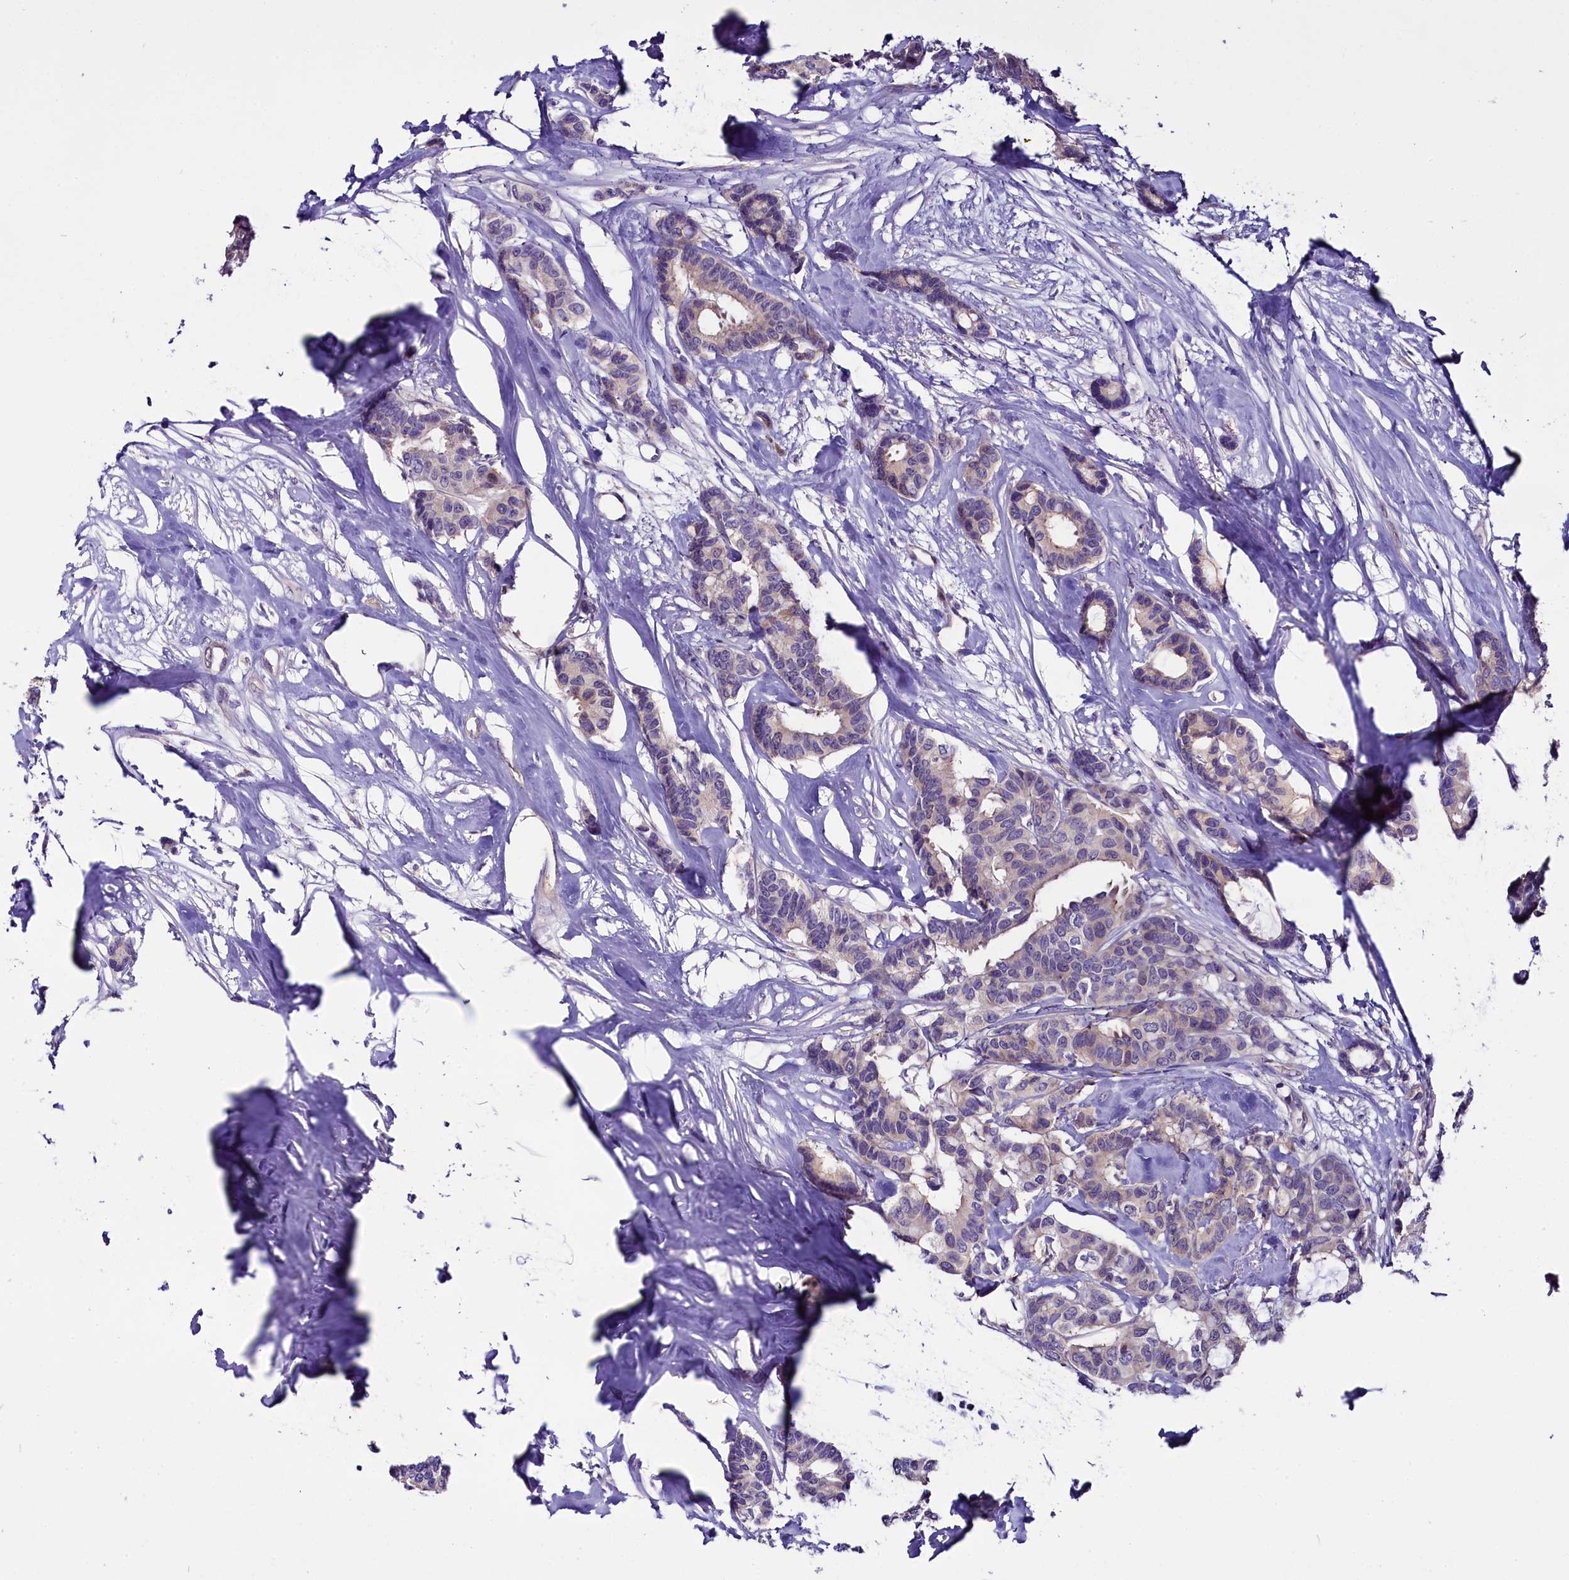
{"staining": {"intensity": "weak", "quantity": "25%-75%", "location": "cytoplasmic/membranous"}, "tissue": "breast cancer", "cell_type": "Tumor cells", "image_type": "cancer", "snomed": [{"axis": "morphology", "description": "Duct carcinoma"}, {"axis": "topography", "description": "Breast"}], "caption": "Protein expression analysis of human breast cancer (intraductal carcinoma) reveals weak cytoplasmic/membranous staining in about 25%-75% of tumor cells.", "gene": "C9orf40", "patient": {"sex": "female", "age": 87}}